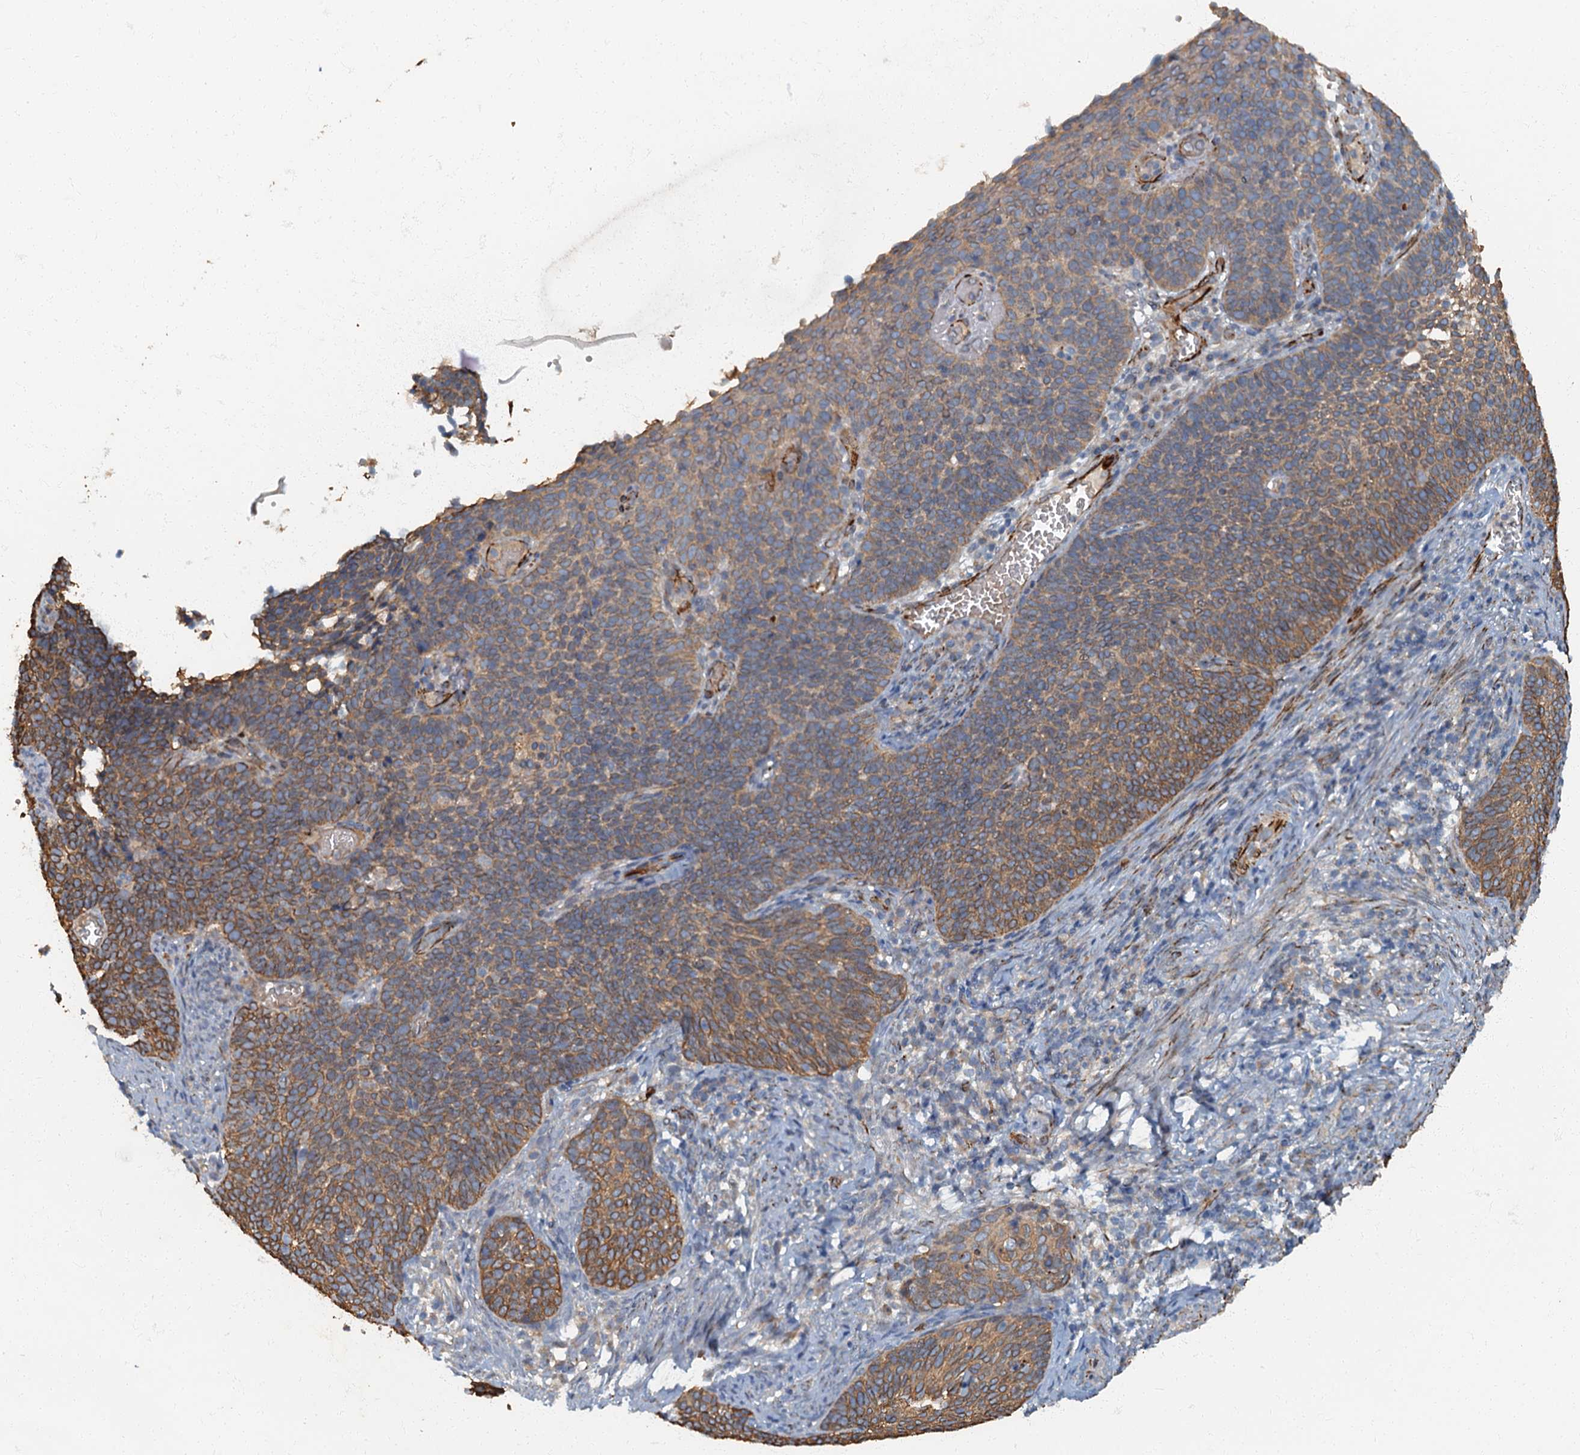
{"staining": {"intensity": "moderate", "quantity": "25%-75%", "location": "cytoplasmic/membranous"}, "tissue": "cervical cancer", "cell_type": "Tumor cells", "image_type": "cancer", "snomed": [{"axis": "morphology", "description": "Normal tissue, NOS"}, {"axis": "morphology", "description": "Squamous cell carcinoma, NOS"}, {"axis": "topography", "description": "Cervix"}], "caption": "Cervical squamous cell carcinoma stained with a brown dye displays moderate cytoplasmic/membranous positive staining in about 25%-75% of tumor cells.", "gene": "ARL11", "patient": {"sex": "female", "age": 39}}